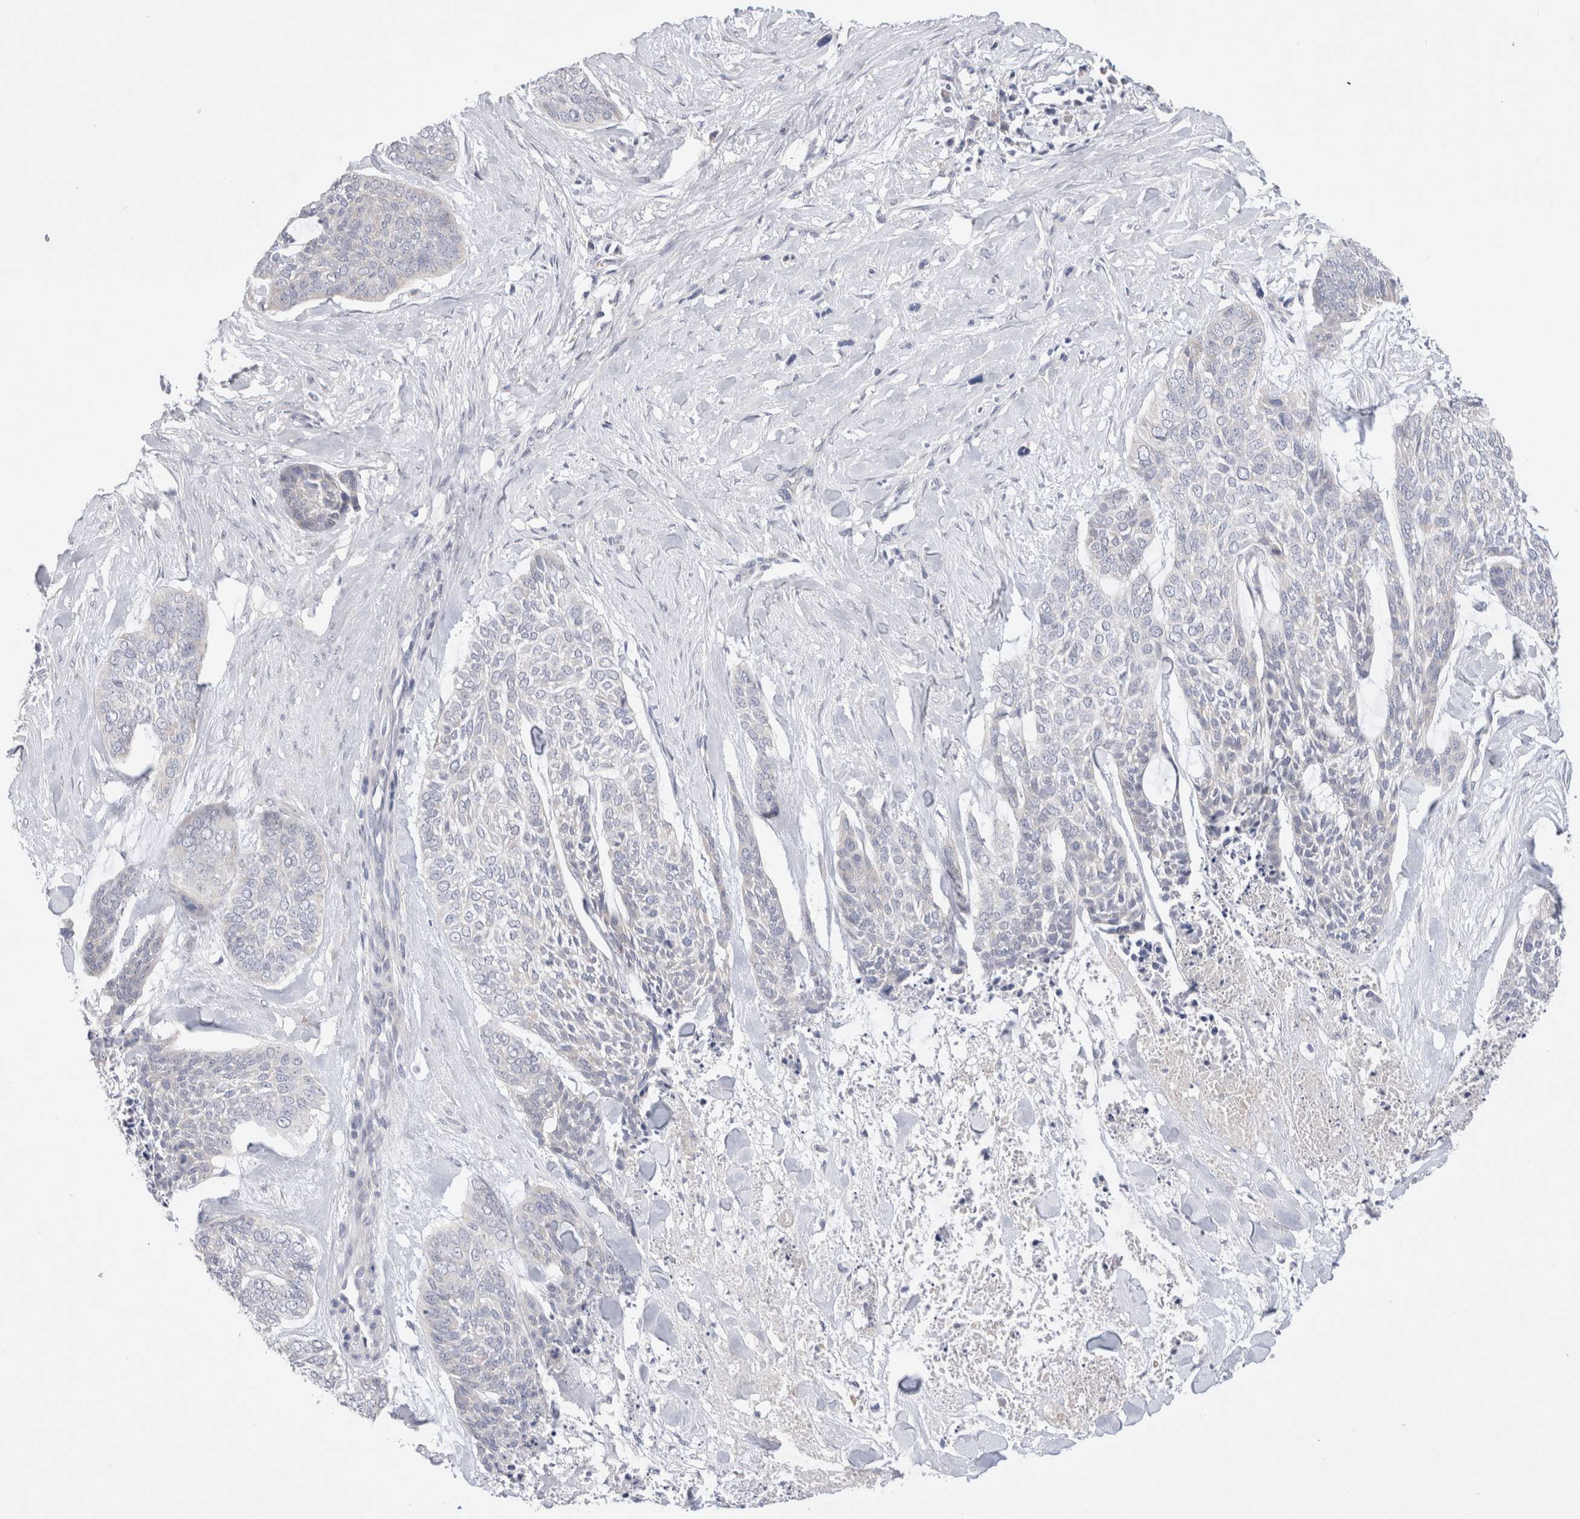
{"staining": {"intensity": "negative", "quantity": "none", "location": "none"}, "tissue": "skin cancer", "cell_type": "Tumor cells", "image_type": "cancer", "snomed": [{"axis": "morphology", "description": "Basal cell carcinoma"}, {"axis": "topography", "description": "Skin"}], "caption": "A photomicrograph of skin cancer (basal cell carcinoma) stained for a protein reveals no brown staining in tumor cells.", "gene": "RBM12B", "patient": {"sex": "female", "age": 64}}